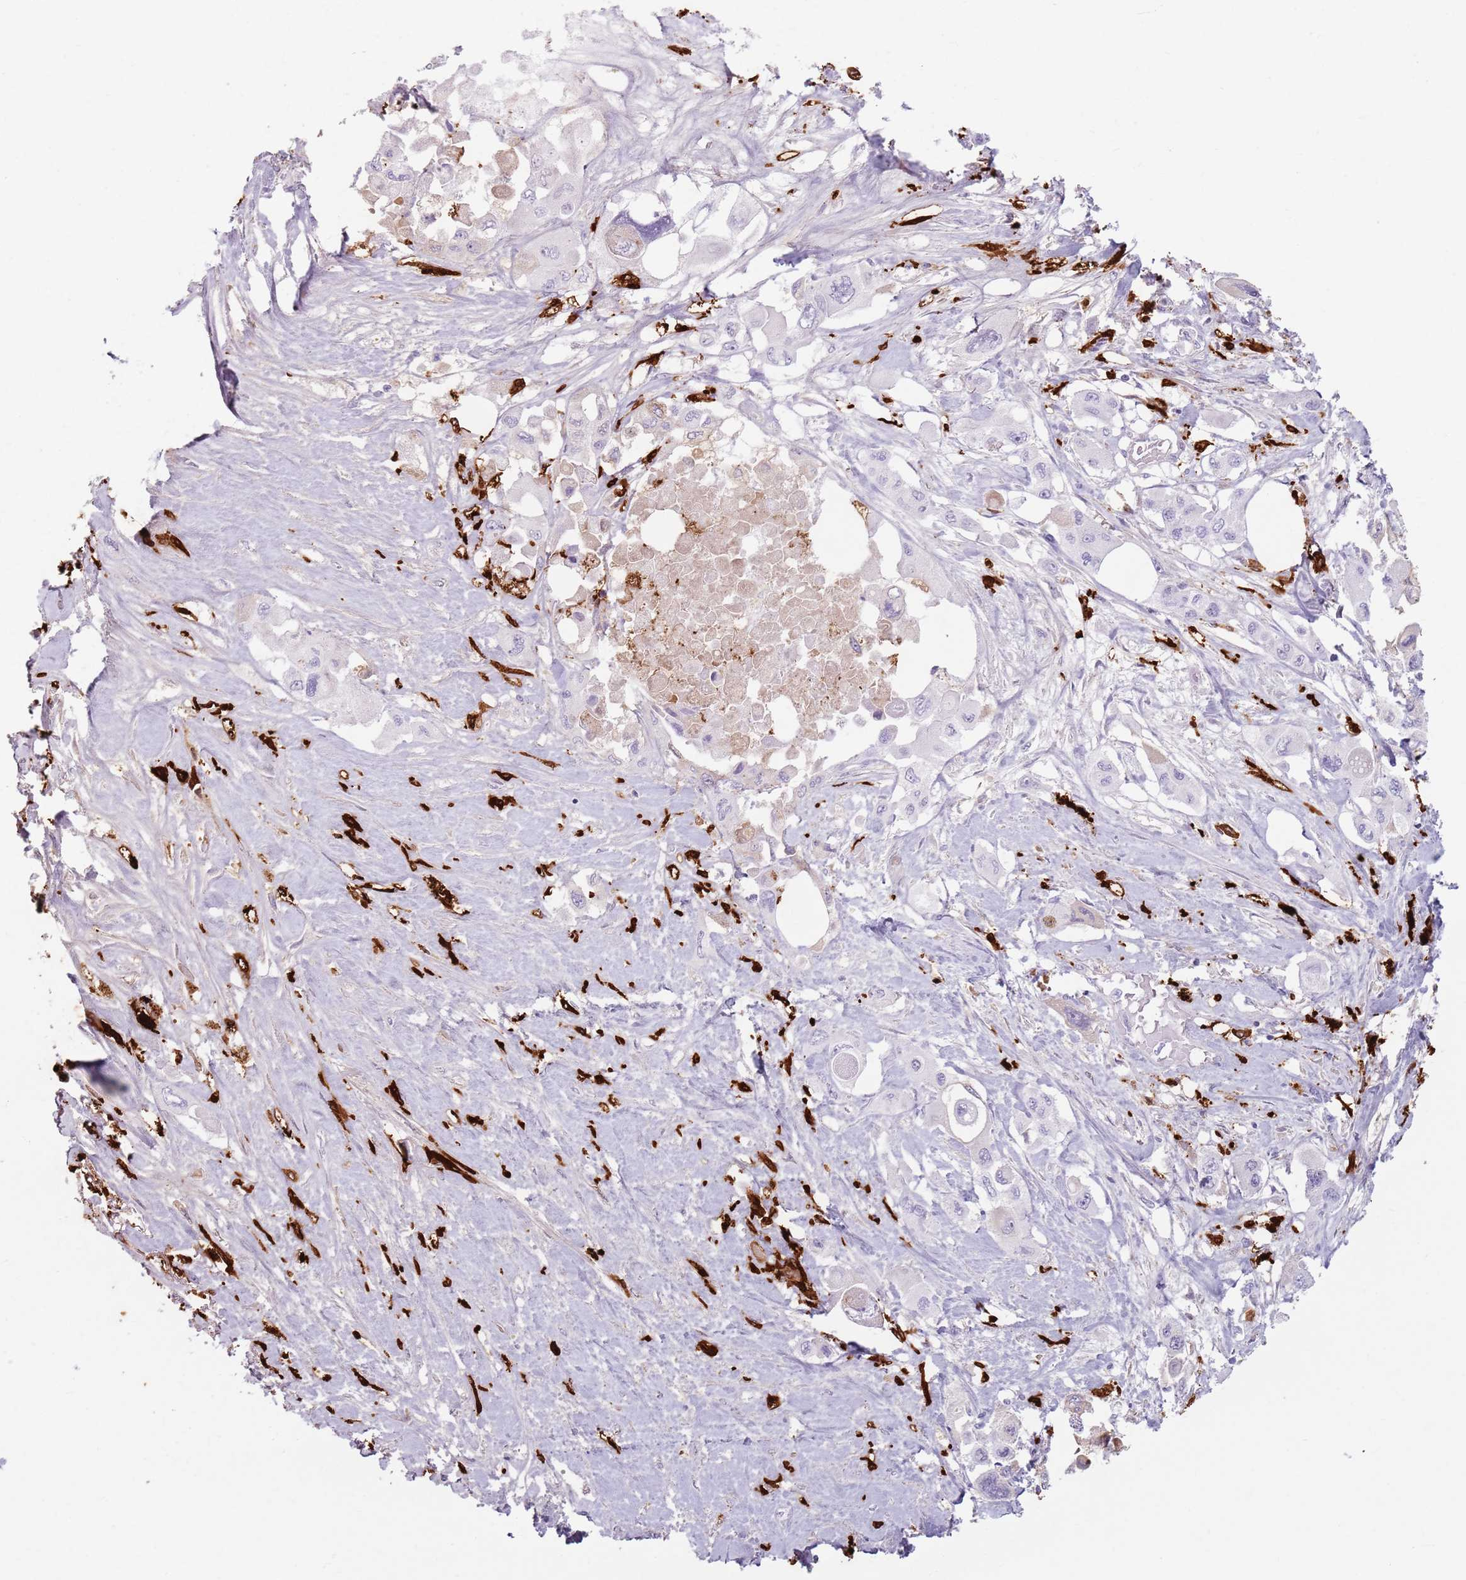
{"staining": {"intensity": "negative", "quantity": "none", "location": "none"}, "tissue": "pancreatic cancer", "cell_type": "Tumor cells", "image_type": "cancer", "snomed": [{"axis": "morphology", "description": "Adenocarcinoma, NOS"}, {"axis": "topography", "description": "Pancreas"}], "caption": "Image shows no significant protein expression in tumor cells of pancreatic adenocarcinoma.", "gene": "GDPGP1", "patient": {"sex": "male", "age": 92}}